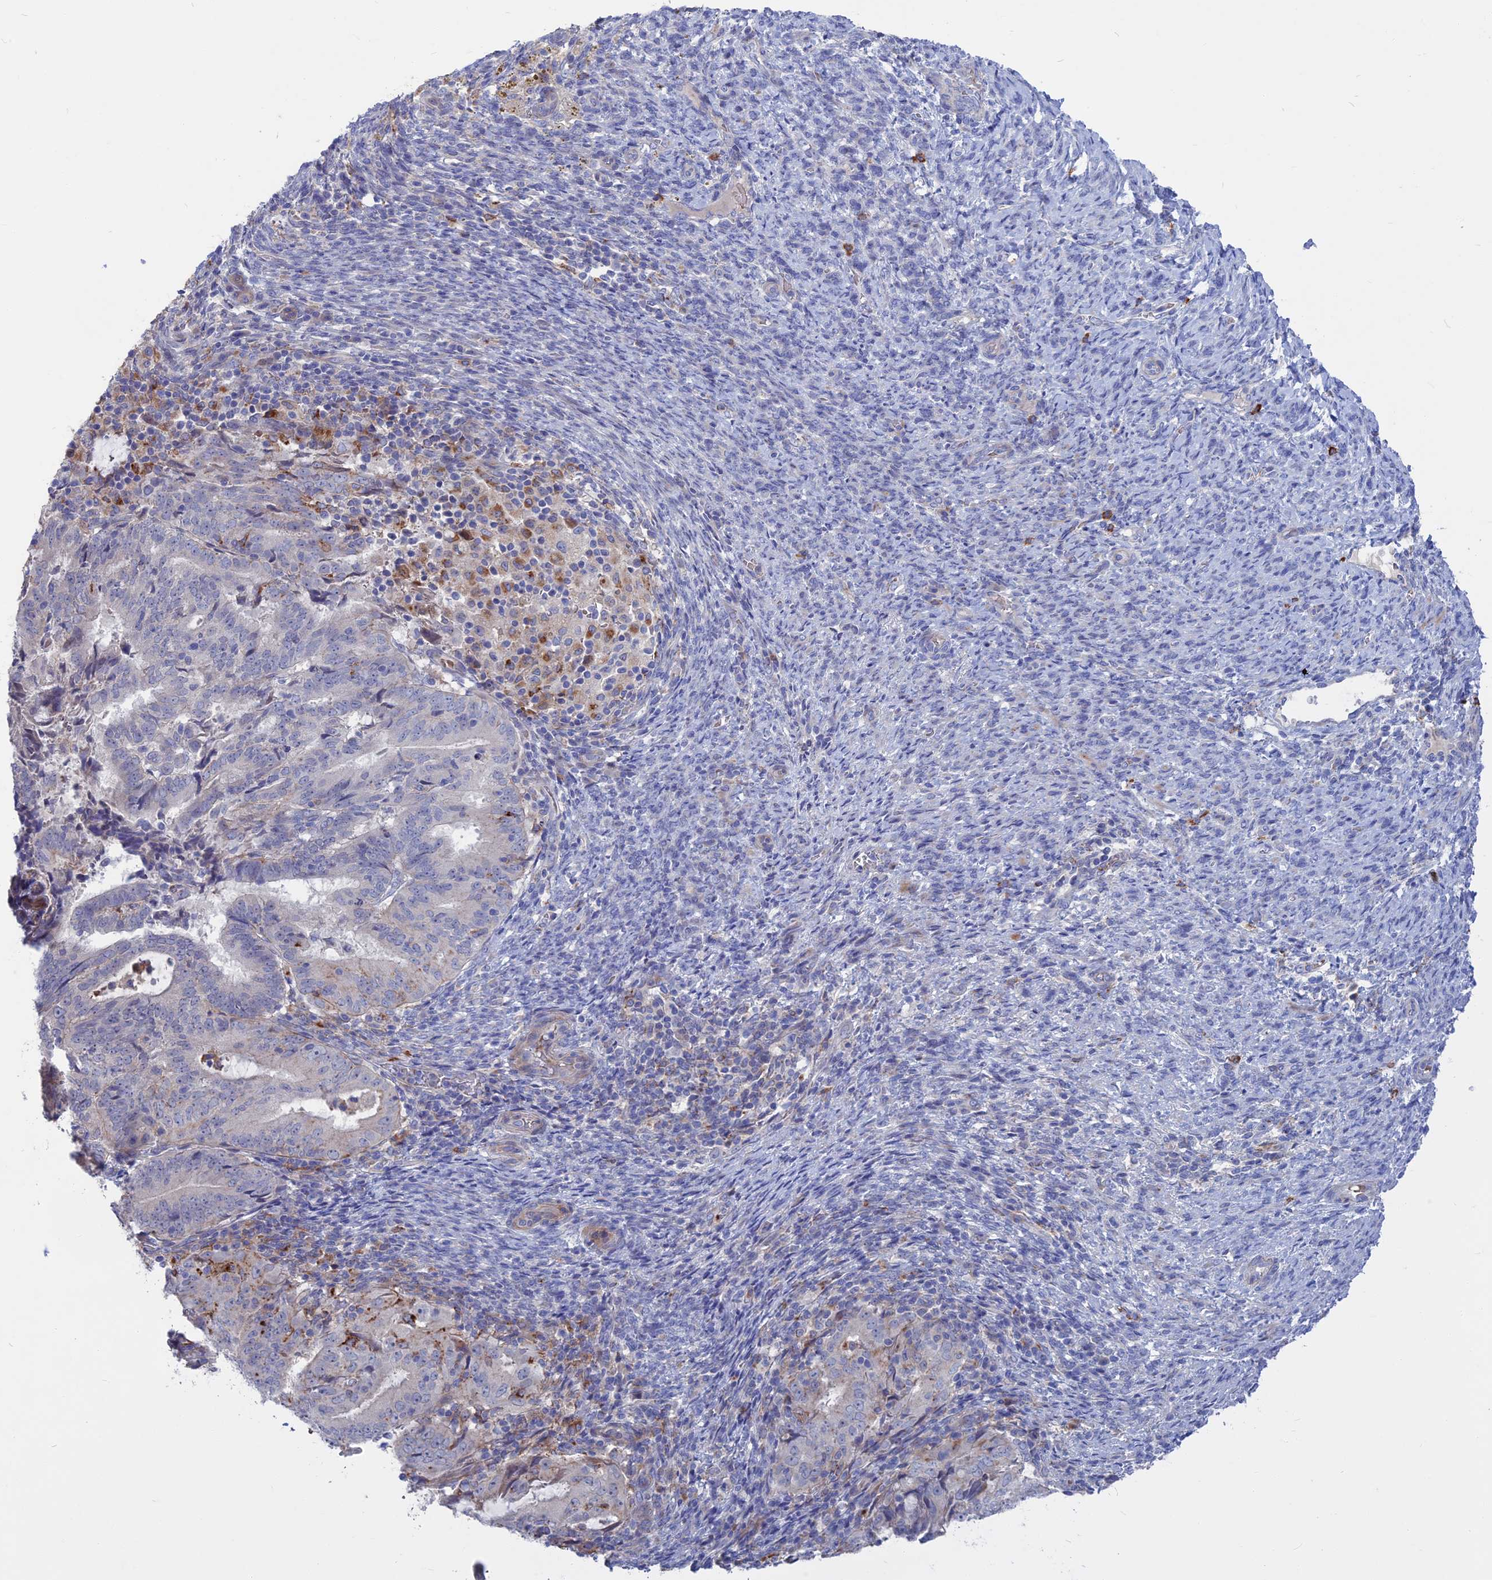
{"staining": {"intensity": "negative", "quantity": "none", "location": "none"}, "tissue": "endometrial cancer", "cell_type": "Tumor cells", "image_type": "cancer", "snomed": [{"axis": "morphology", "description": "Adenocarcinoma, NOS"}, {"axis": "topography", "description": "Endometrium"}], "caption": "Adenocarcinoma (endometrial) was stained to show a protein in brown. There is no significant expression in tumor cells.", "gene": "SLC2A6", "patient": {"sex": "female", "age": 70}}